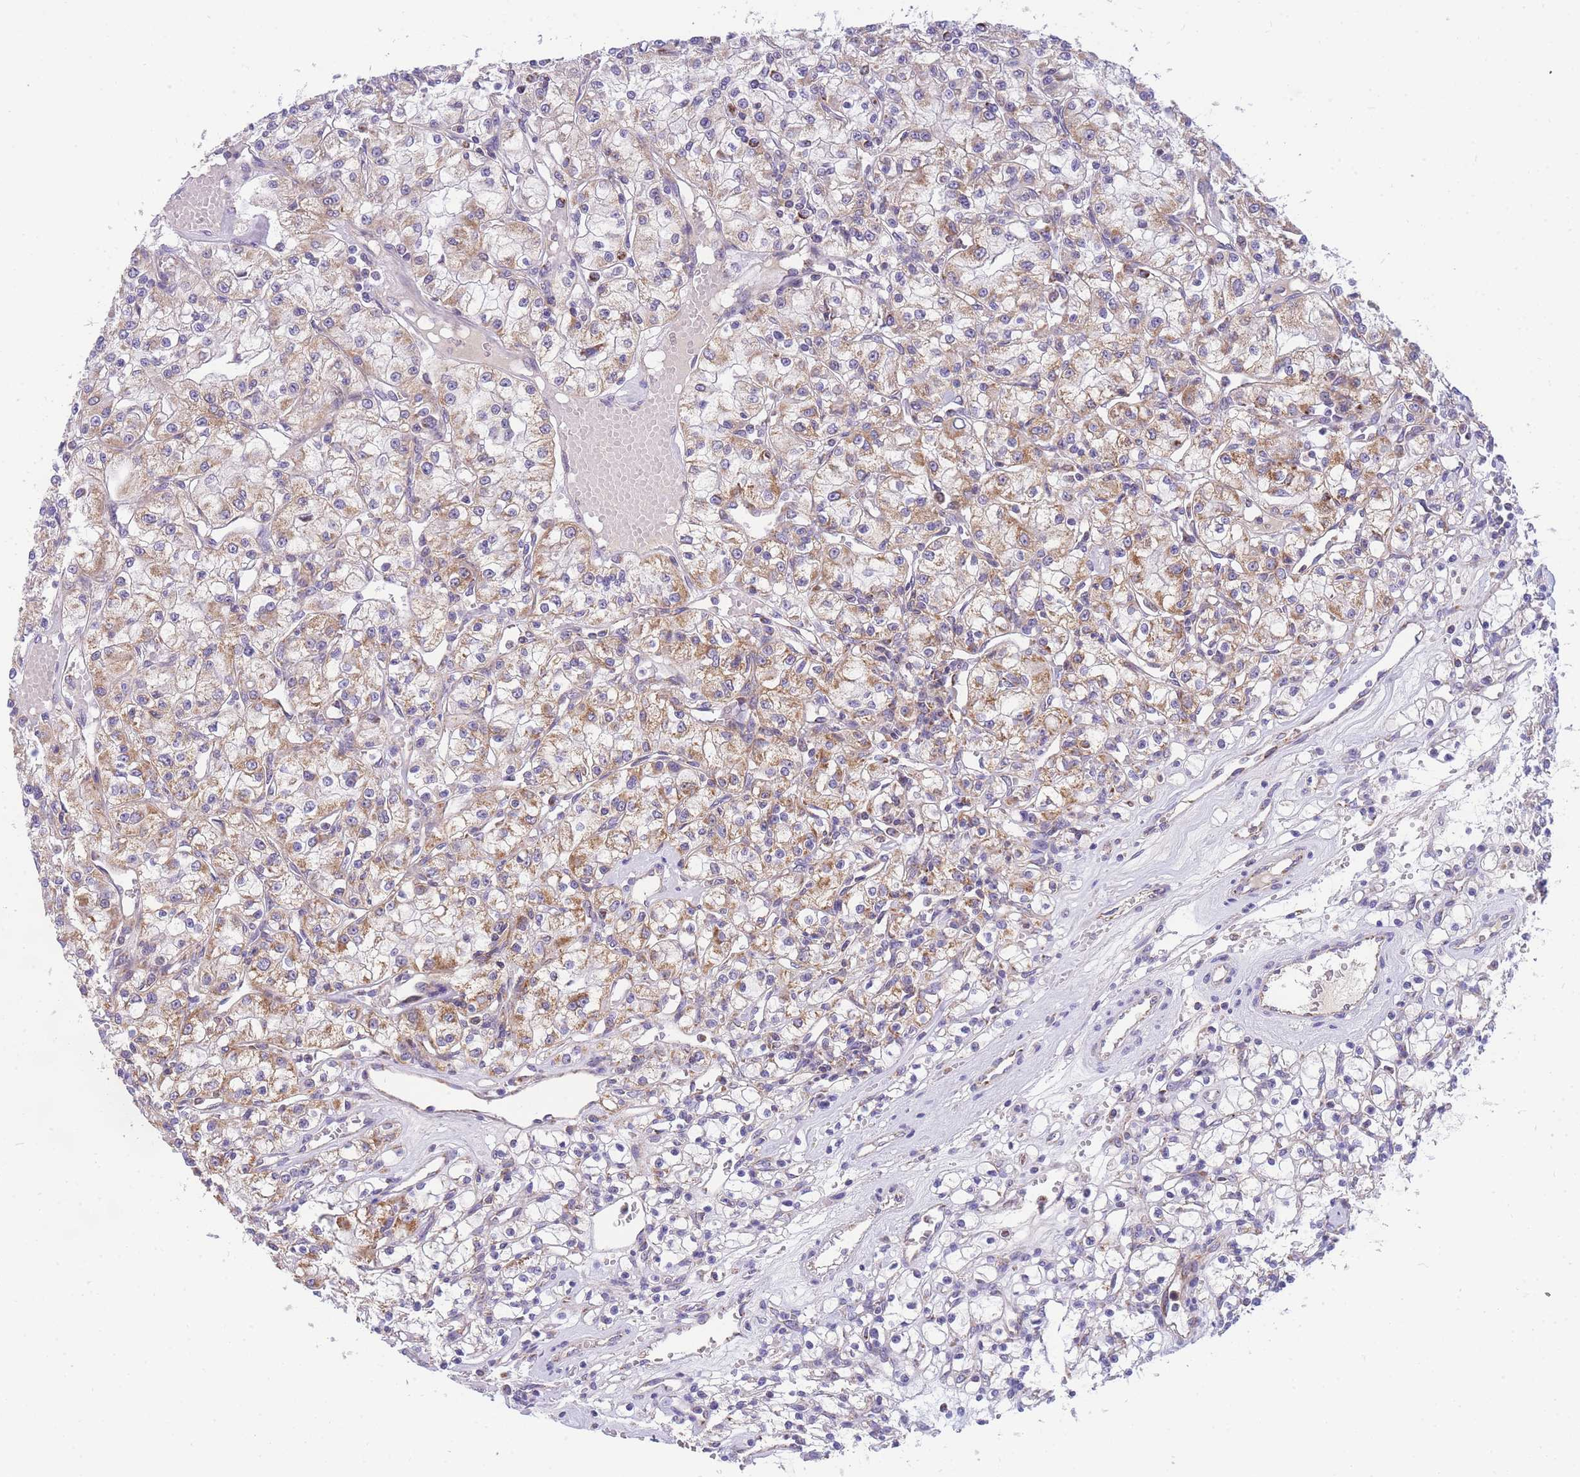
{"staining": {"intensity": "moderate", "quantity": "<25%", "location": "cytoplasmic/membranous"}, "tissue": "renal cancer", "cell_type": "Tumor cells", "image_type": "cancer", "snomed": [{"axis": "morphology", "description": "Adenocarcinoma, NOS"}, {"axis": "topography", "description": "Kidney"}], "caption": "A high-resolution image shows IHC staining of renal cancer, which reveals moderate cytoplasmic/membranous positivity in approximately <25% of tumor cells. (DAB (3,3'-diaminobenzidine) IHC, brown staining for protein, blue staining for nuclei).", "gene": "MRPS11", "patient": {"sex": "female", "age": 59}}